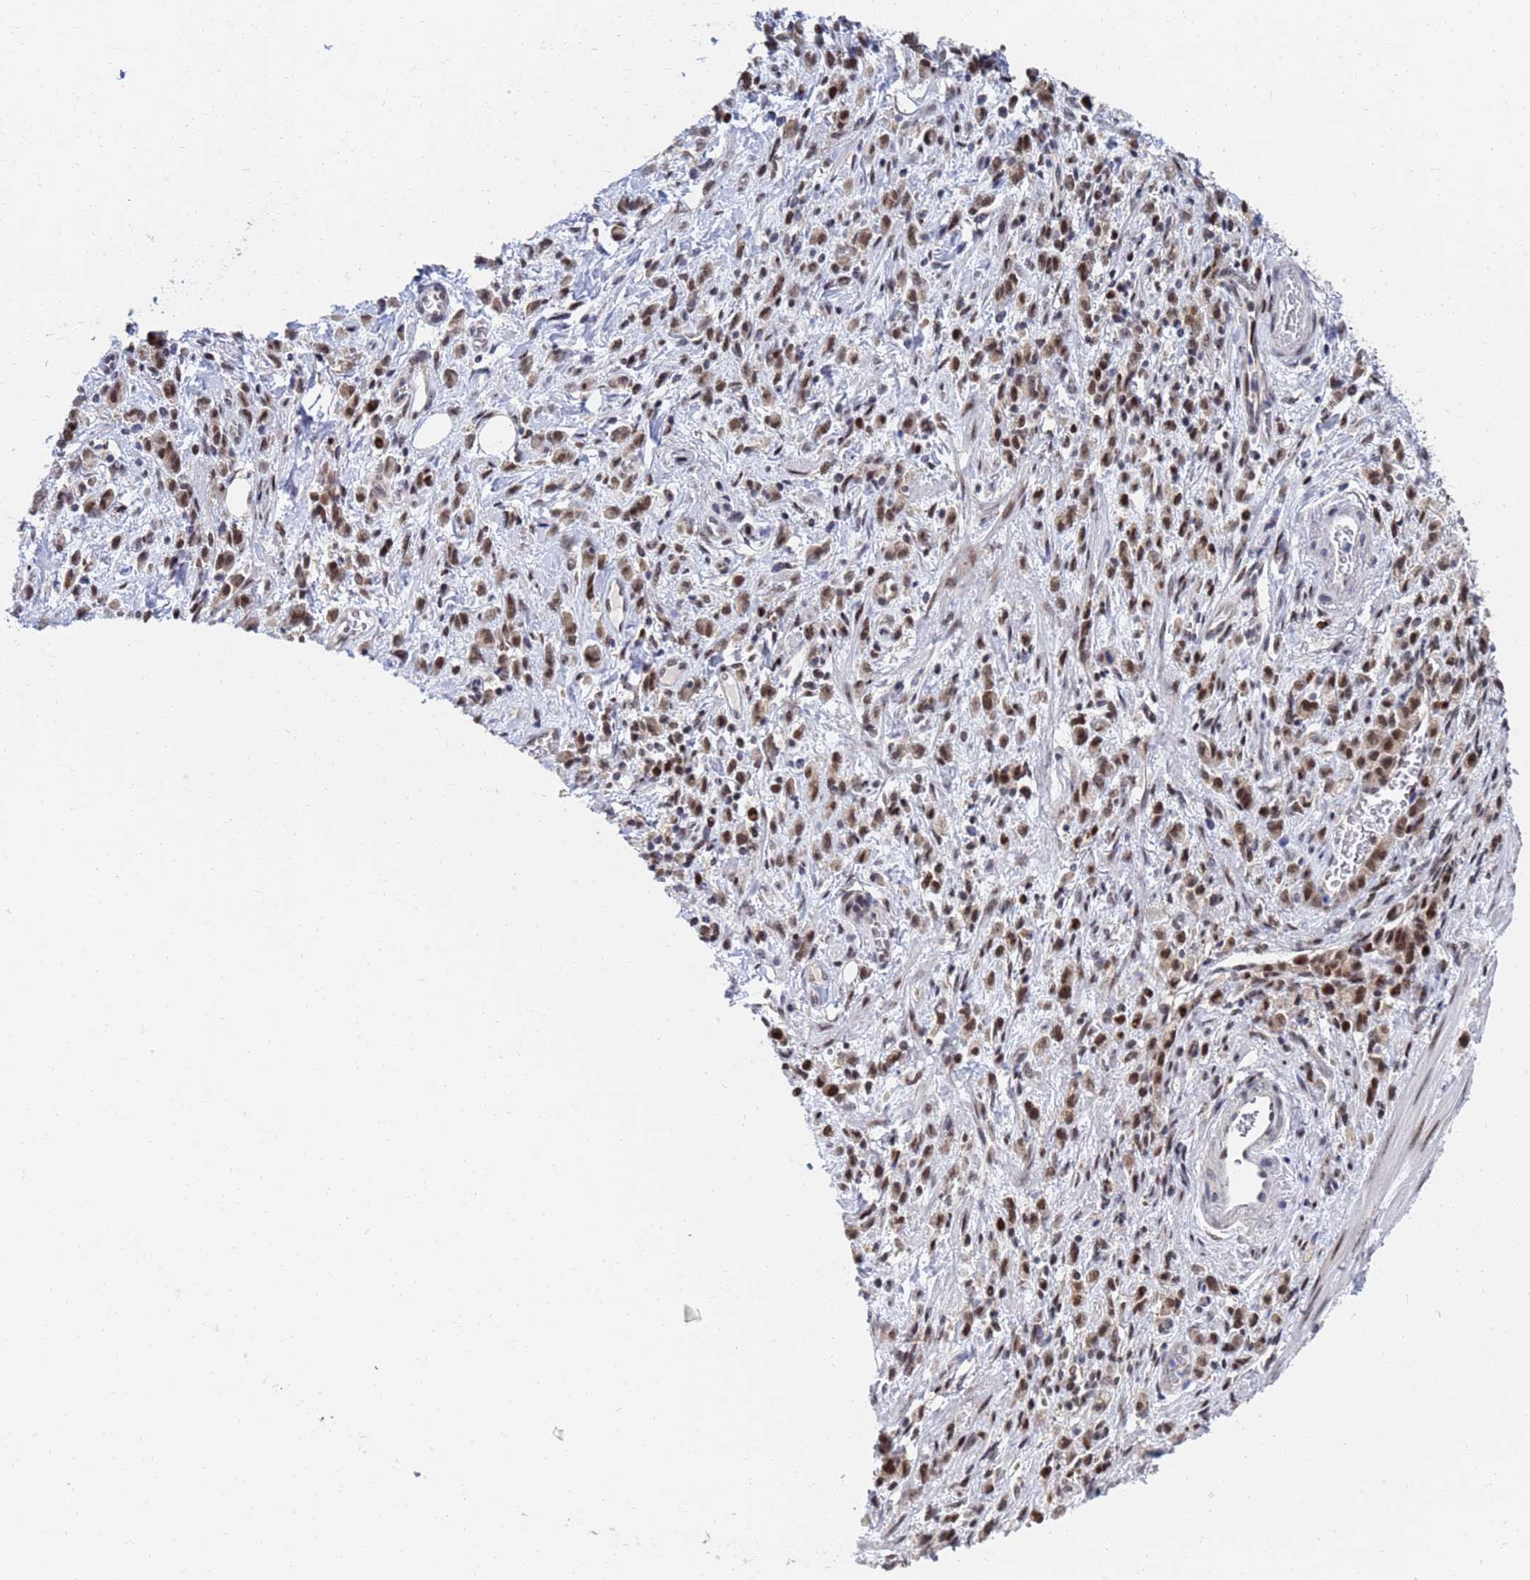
{"staining": {"intensity": "moderate", "quantity": ">75%", "location": "nuclear"}, "tissue": "stomach cancer", "cell_type": "Tumor cells", "image_type": "cancer", "snomed": [{"axis": "morphology", "description": "Adenocarcinoma, NOS"}, {"axis": "topography", "description": "Stomach"}], "caption": "Moderate nuclear protein staining is appreciated in approximately >75% of tumor cells in stomach adenocarcinoma.", "gene": "AP5Z1", "patient": {"sex": "male", "age": 77}}